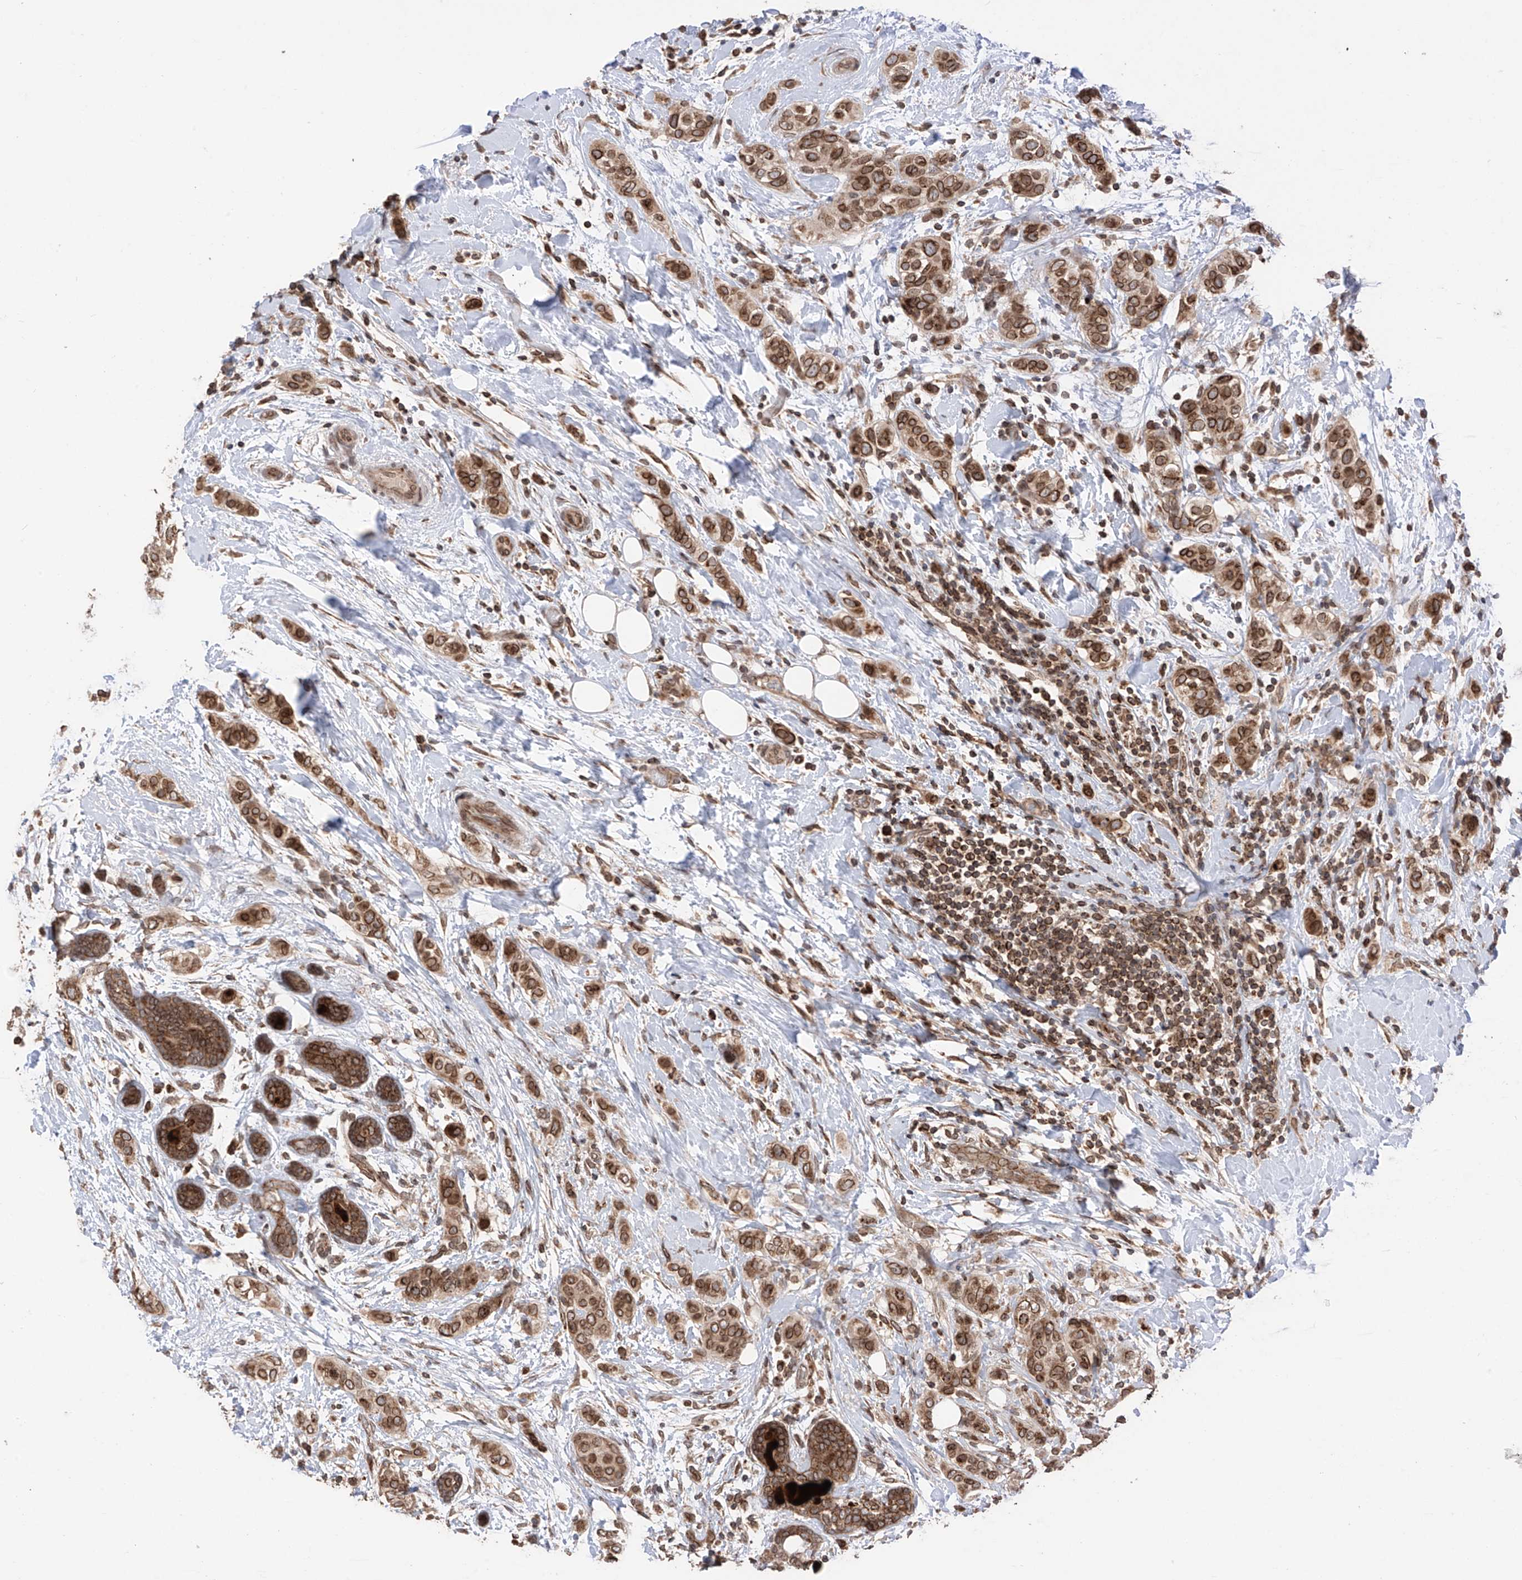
{"staining": {"intensity": "moderate", "quantity": ">75%", "location": "cytoplasmic/membranous,nuclear"}, "tissue": "breast cancer", "cell_type": "Tumor cells", "image_type": "cancer", "snomed": [{"axis": "morphology", "description": "Lobular carcinoma"}, {"axis": "topography", "description": "Breast"}], "caption": "Breast cancer was stained to show a protein in brown. There is medium levels of moderate cytoplasmic/membranous and nuclear positivity in about >75% of tumor cells. The staining was performed using DAB, with brown indicating positive protein expression. Nuclei are stained blue with hematoxylin.", "gene": "AHCTF1", "patient": {"sex": "female", "age": 51}}